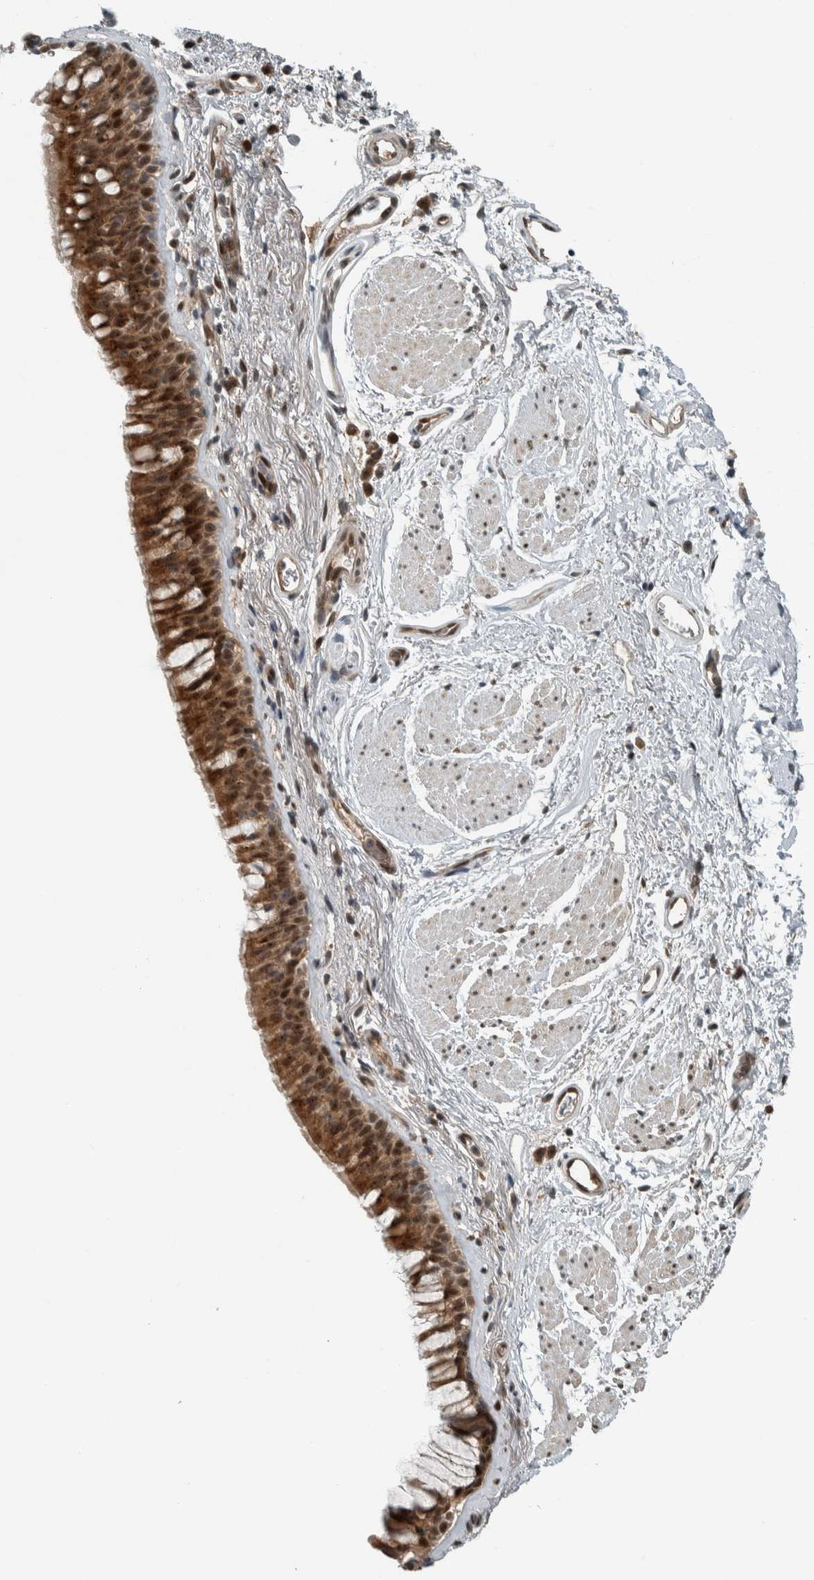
{"staining": {"intensity": "strong", "quantity": ">75%", "location": "cytoplasmic/membranous,nuclear"}, "tissue": "bronchus", "cell_type": "Respiratory epithelial cells", "image_type": "normal", "snomed": [{"axis": "morphology", "description": "Normal tissue, NOS"}, {"axis": "topography", "description": "Cartilage tissue"}, {"axis": "topography", "description": "Bronchus"}], "caption": "Immunohistochemistry of unremarkable human bronchus reveals high levels of strong cytoplasmic/membranous,nuclear staining in about >75% of respiratory epithelial cells.", "gene": "XPO5", "patient": {"sex": "female", "age": 53}}